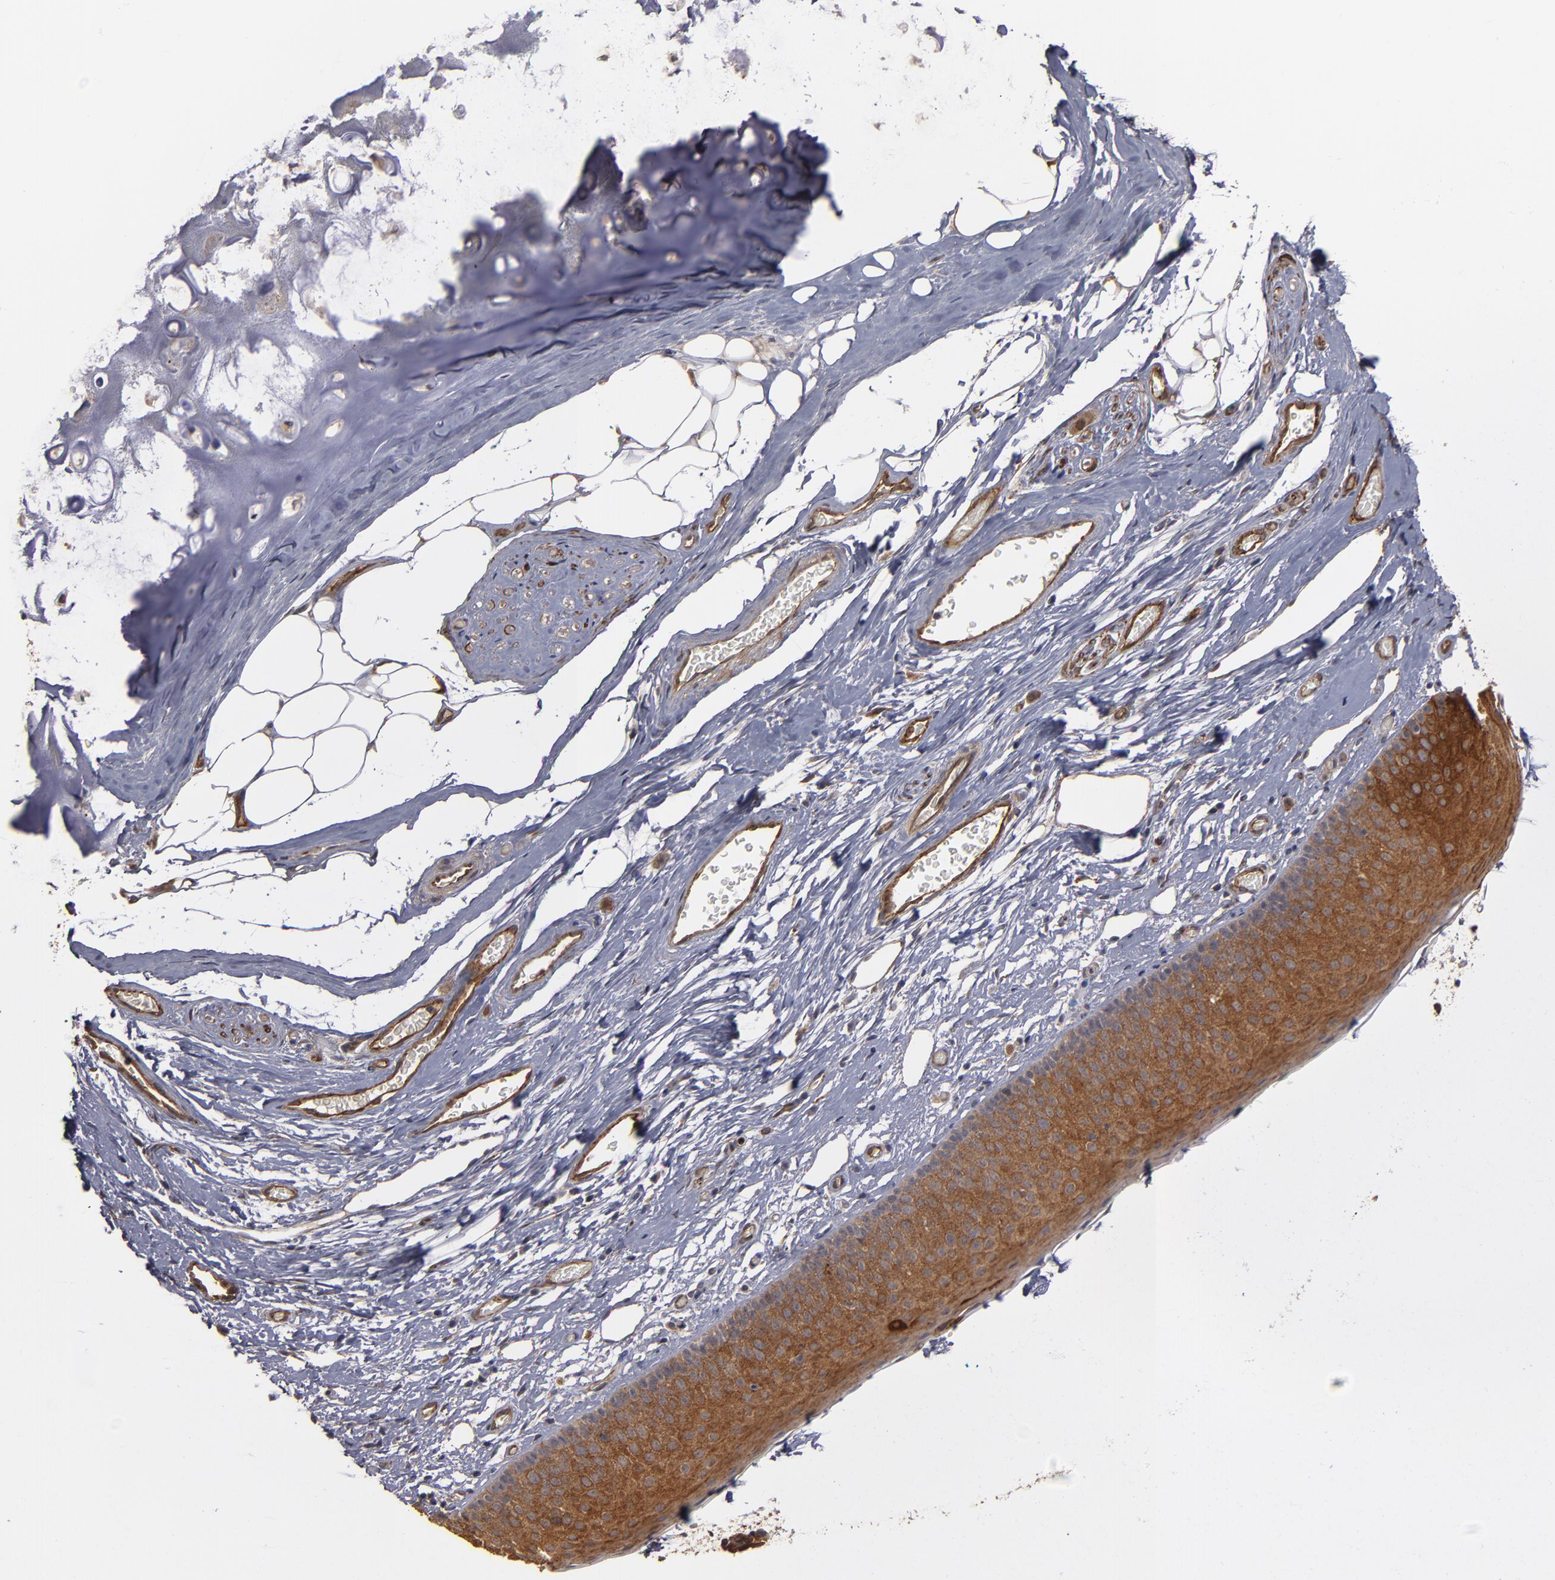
{"staining": {"intensity": "moderate", "quantity": ">75%", "location": "cytoplasmic/membranous"}, "tissue": "nasopharynx", "cell_type": "Respiratory epithelial cells", "image_type": "normal", "snomed": [{"axis": "morphology", "description": "Normal tissue, NOS"}, {"axis": "topography", "description": "Nasopharynx"}], "caption": "High-power microscopy captured an IHC micrograph of unremarkable nasopharynx, revealing moderate cytoplasmic/membranous expression in approximately >75% of respiratory epithelial cells. The staining was performed using DAB, with brown indicating positive protein expression. Nuclei are stained blue with hematoxylin.", "gene": "TJP1", "patient": {"sex": "male", "age": 56}}